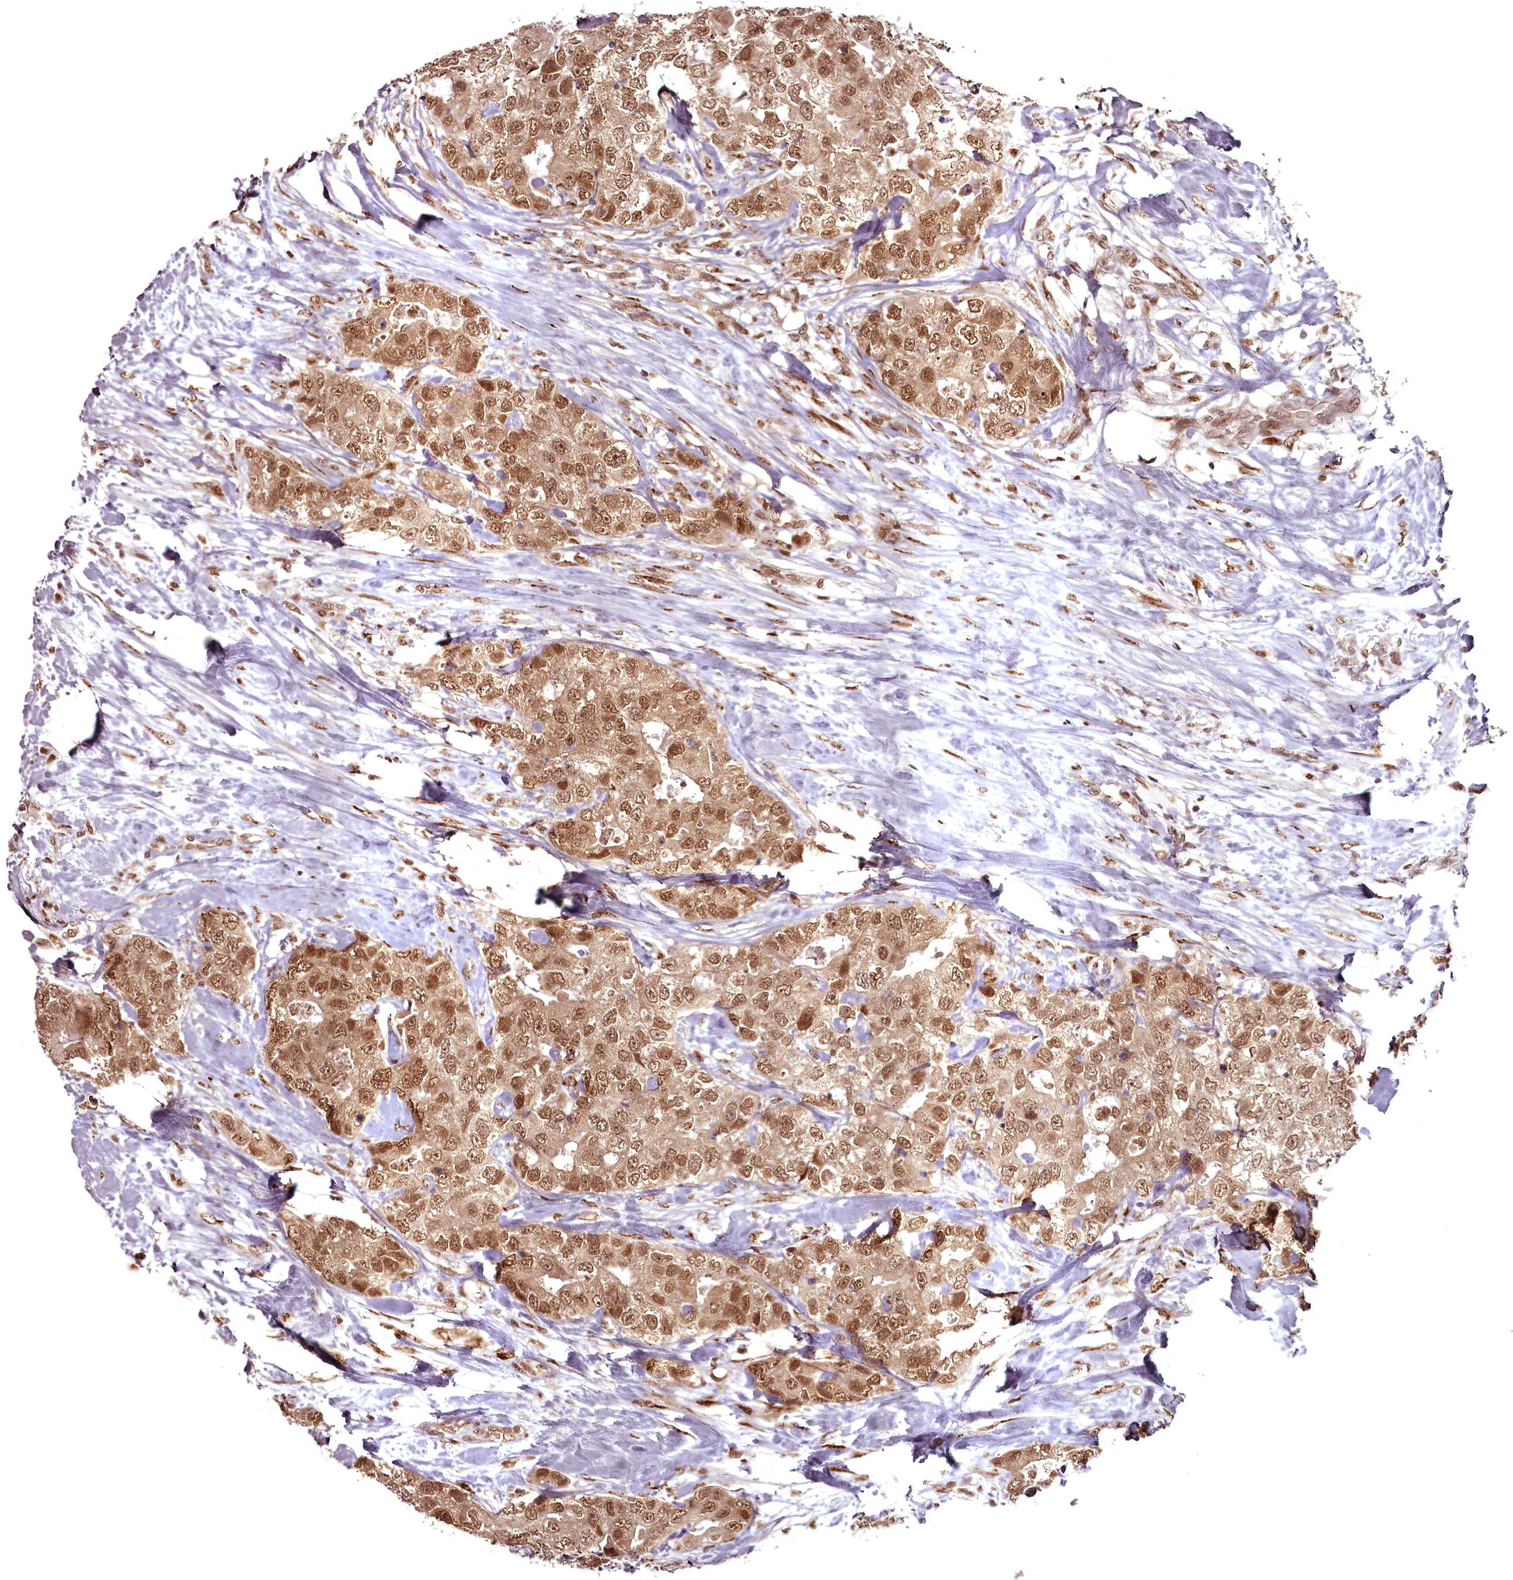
{"staining": {"intensity": "strong", "quantity": ">75%", "location": "cytoplasmic/membranous,nuclear"}, "tissue": "breast cancer", "cell_type": "Tumor cells", "image_type": "cancer", "snomed": [{"axis": "morphology", "description": "Duct carcinoma"}, {"axis": "topography", "description": "Breast"}], "caption": "Immunohistochemistry (DAB (3,3'-diaminobenzidine)) staining of human breast cancer demonstrates strong cytoplasmic/membranous and nuclear protein positivity in approximately >75% of tumor cells.", "gene": "CEP83", "patient": {"sex": "female", "age": 62}}